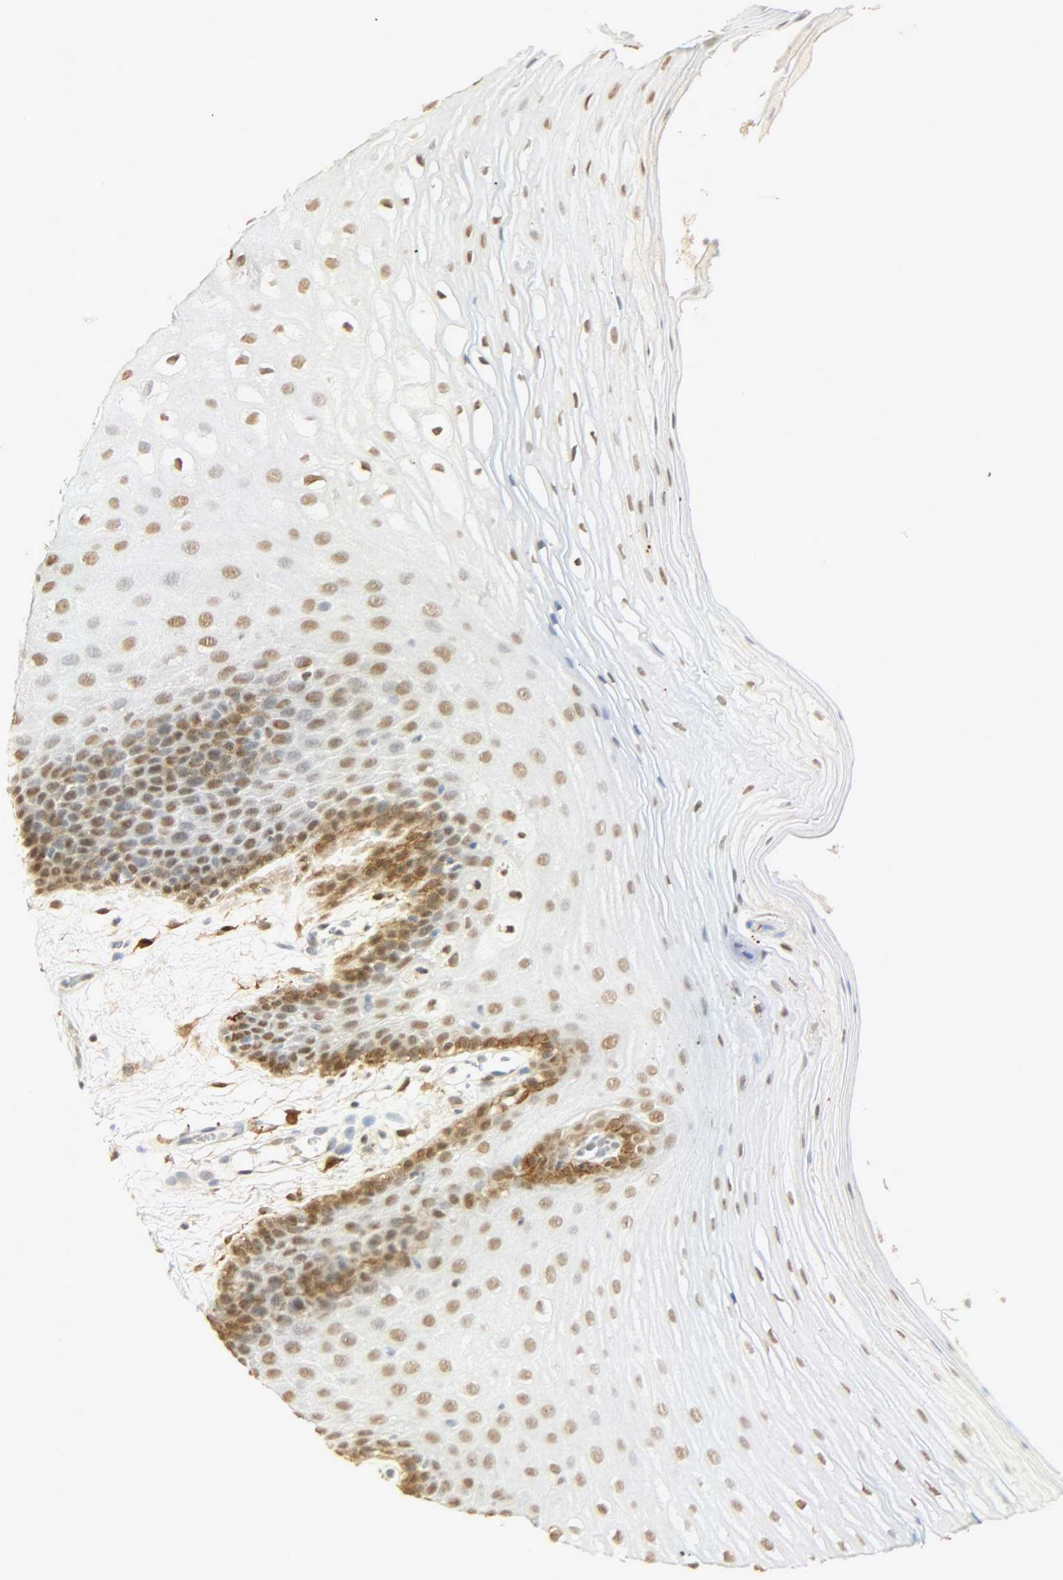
{"staining": {"intensity": "moderate", "quantity": ">75%", "location": "nuclear"}, "tissue": "oral mucosa", "cell_type": "Squamous epithelial cells", "image_type": "normal", "snomed": [{"axis": "morphology", "description": "Normal tissue, NOS"}, {"axis": "morphology", "description": "Squamous cell carcinoma, NOS"}, {"axis": "topography", "description": "Skeletal muscle"}, {"axis": "topography", "description": "Oral tissue"}, {"axis": "topography", "description": "Head-Neck"}], "caption": "This image displays unremarkable oral mucosa stained with immunohistochemistry (IHC) to label a protein in brown. The nuclear of squamous epithelial cells show moderate positivity for the protein. Nuclei are counter-stained blue.", "gene": "NGFR", "patient": {"sex": "male", "age": 71}}